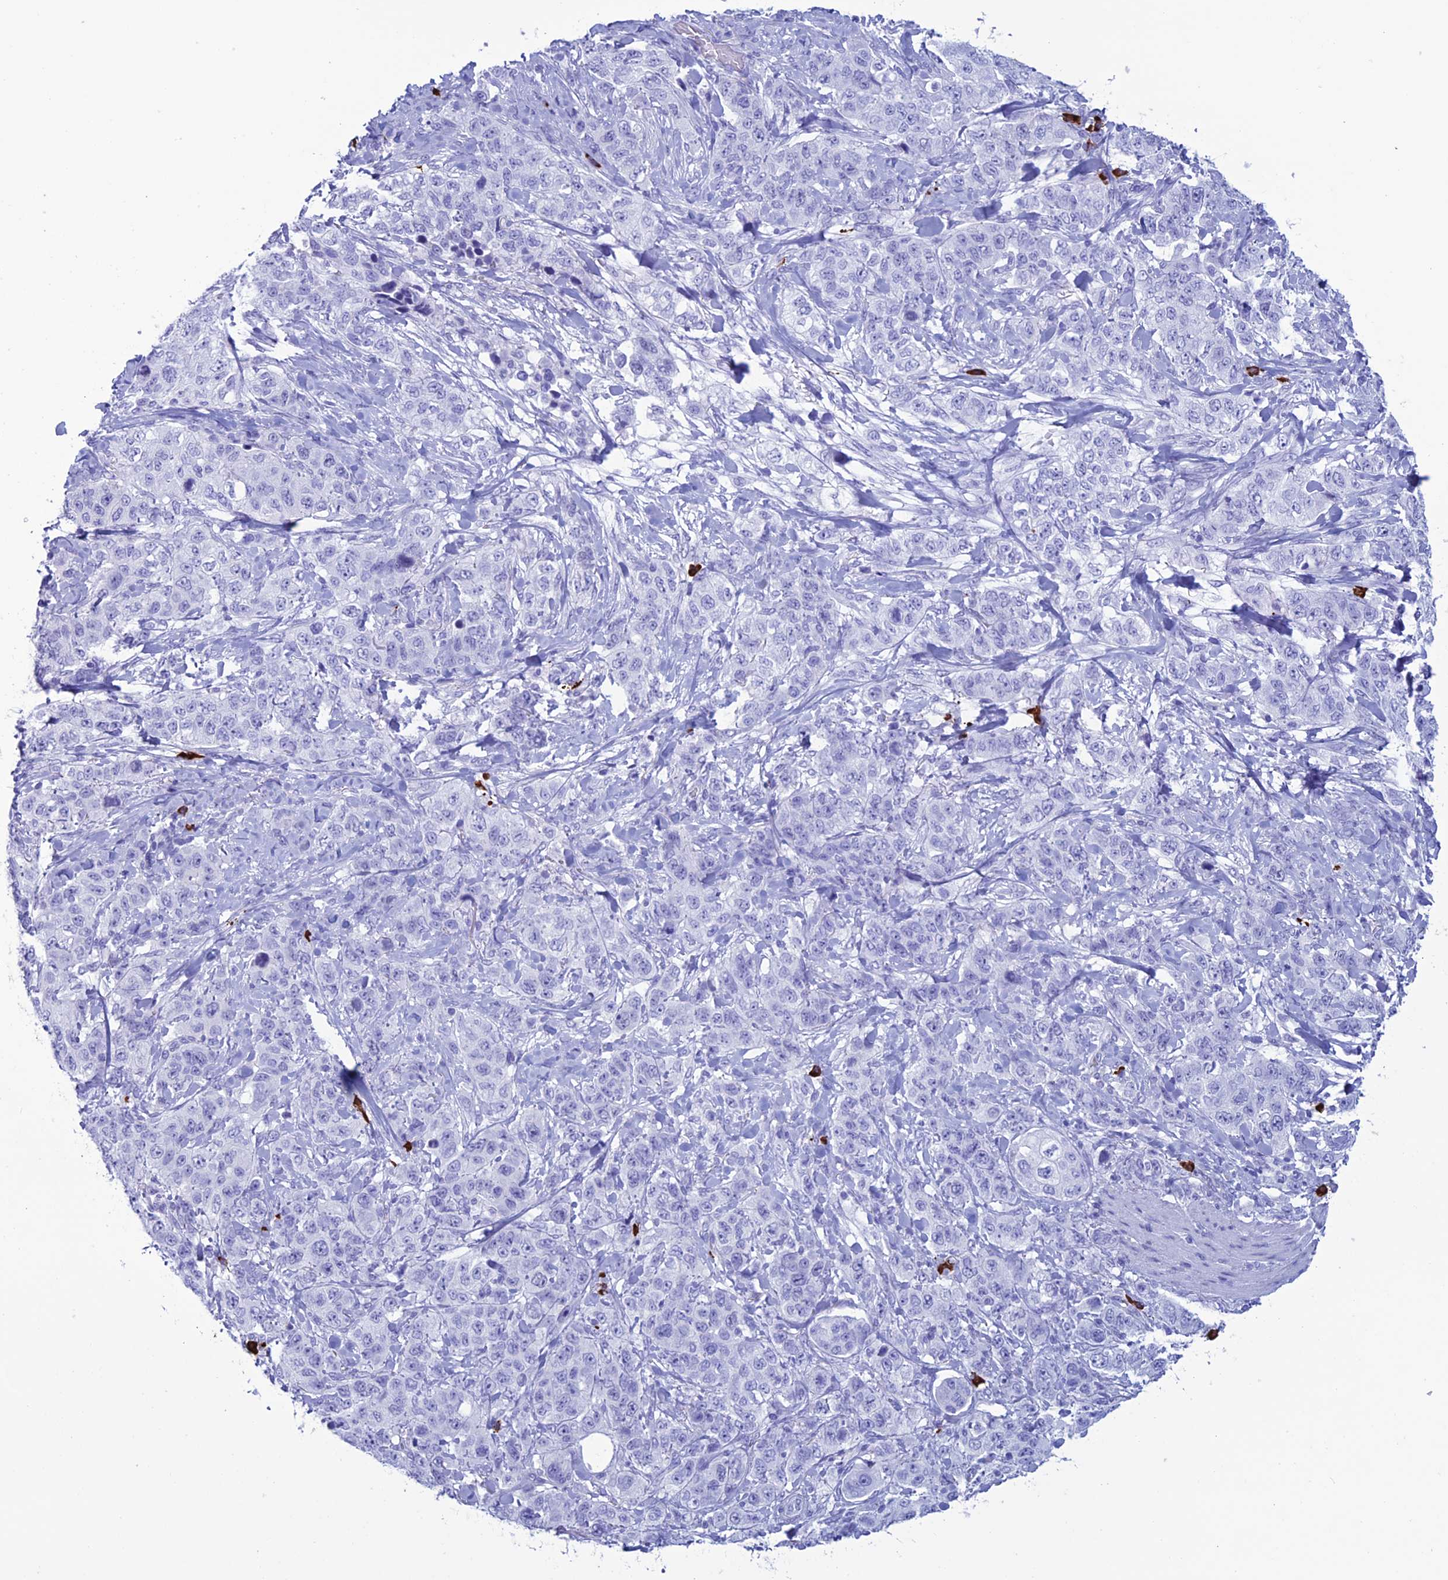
{"staining": {"intensity": "negative", "quantity": "none", "location": "none"}, "tissue": "stomach cancer", "cell_type": "Tumor cells", "image_type": "cancer", "snomed": [{"axis": "morphology", "description": "Adenocarcinoma, NOS"}, {"axis": "topography", "description": "Stomach"}], "caption": "Tumor cells show no significant staining in stomach cancer. (Stains: DAB (3,3'-diaminobenzidine) immunohistochemistry with hematoxylin counter stain, Microscopy: brightfield microscopy at high magnification).", "gene": "MZB1", "patient": {"sex": "male", "age": 48}}